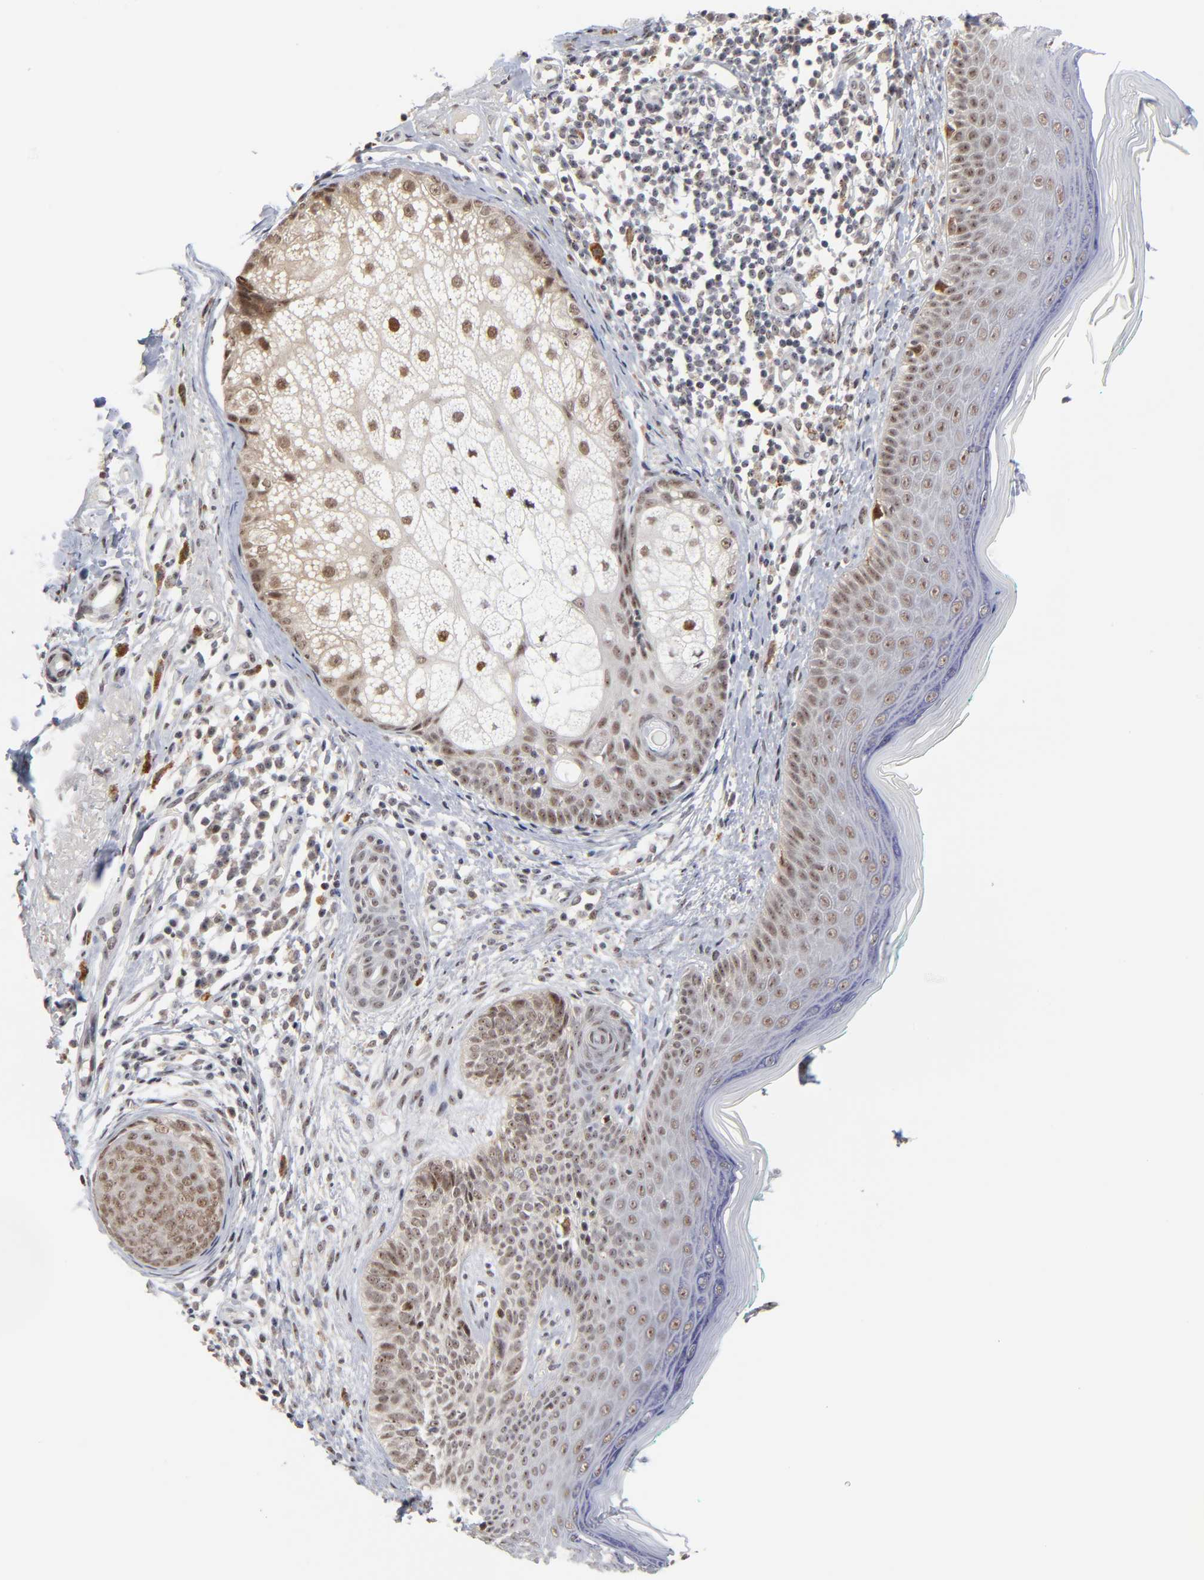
{"staining": {"intensity": "weak", "quantity": "25%-75%", "location": "nuclear"}, "tissue": "skin cancer", "cell_type": "Tumor cells", "image_type": "cancer", "snomed": [{"axis": "morphology", "description": "Normal tissue, NOS"}, {"axis": "morphology", "description": "Basal cell carcinoma"}, {"axis": "topography", "description": "Skin"}], "caption": "Skin cancer (basal cell carcinoma) stained with IHC displays weak nuclear positivity in about 25%-75% of tumor cells.", "gene": "ZNF419", "patient": {"sex": "male", "age": 76}}